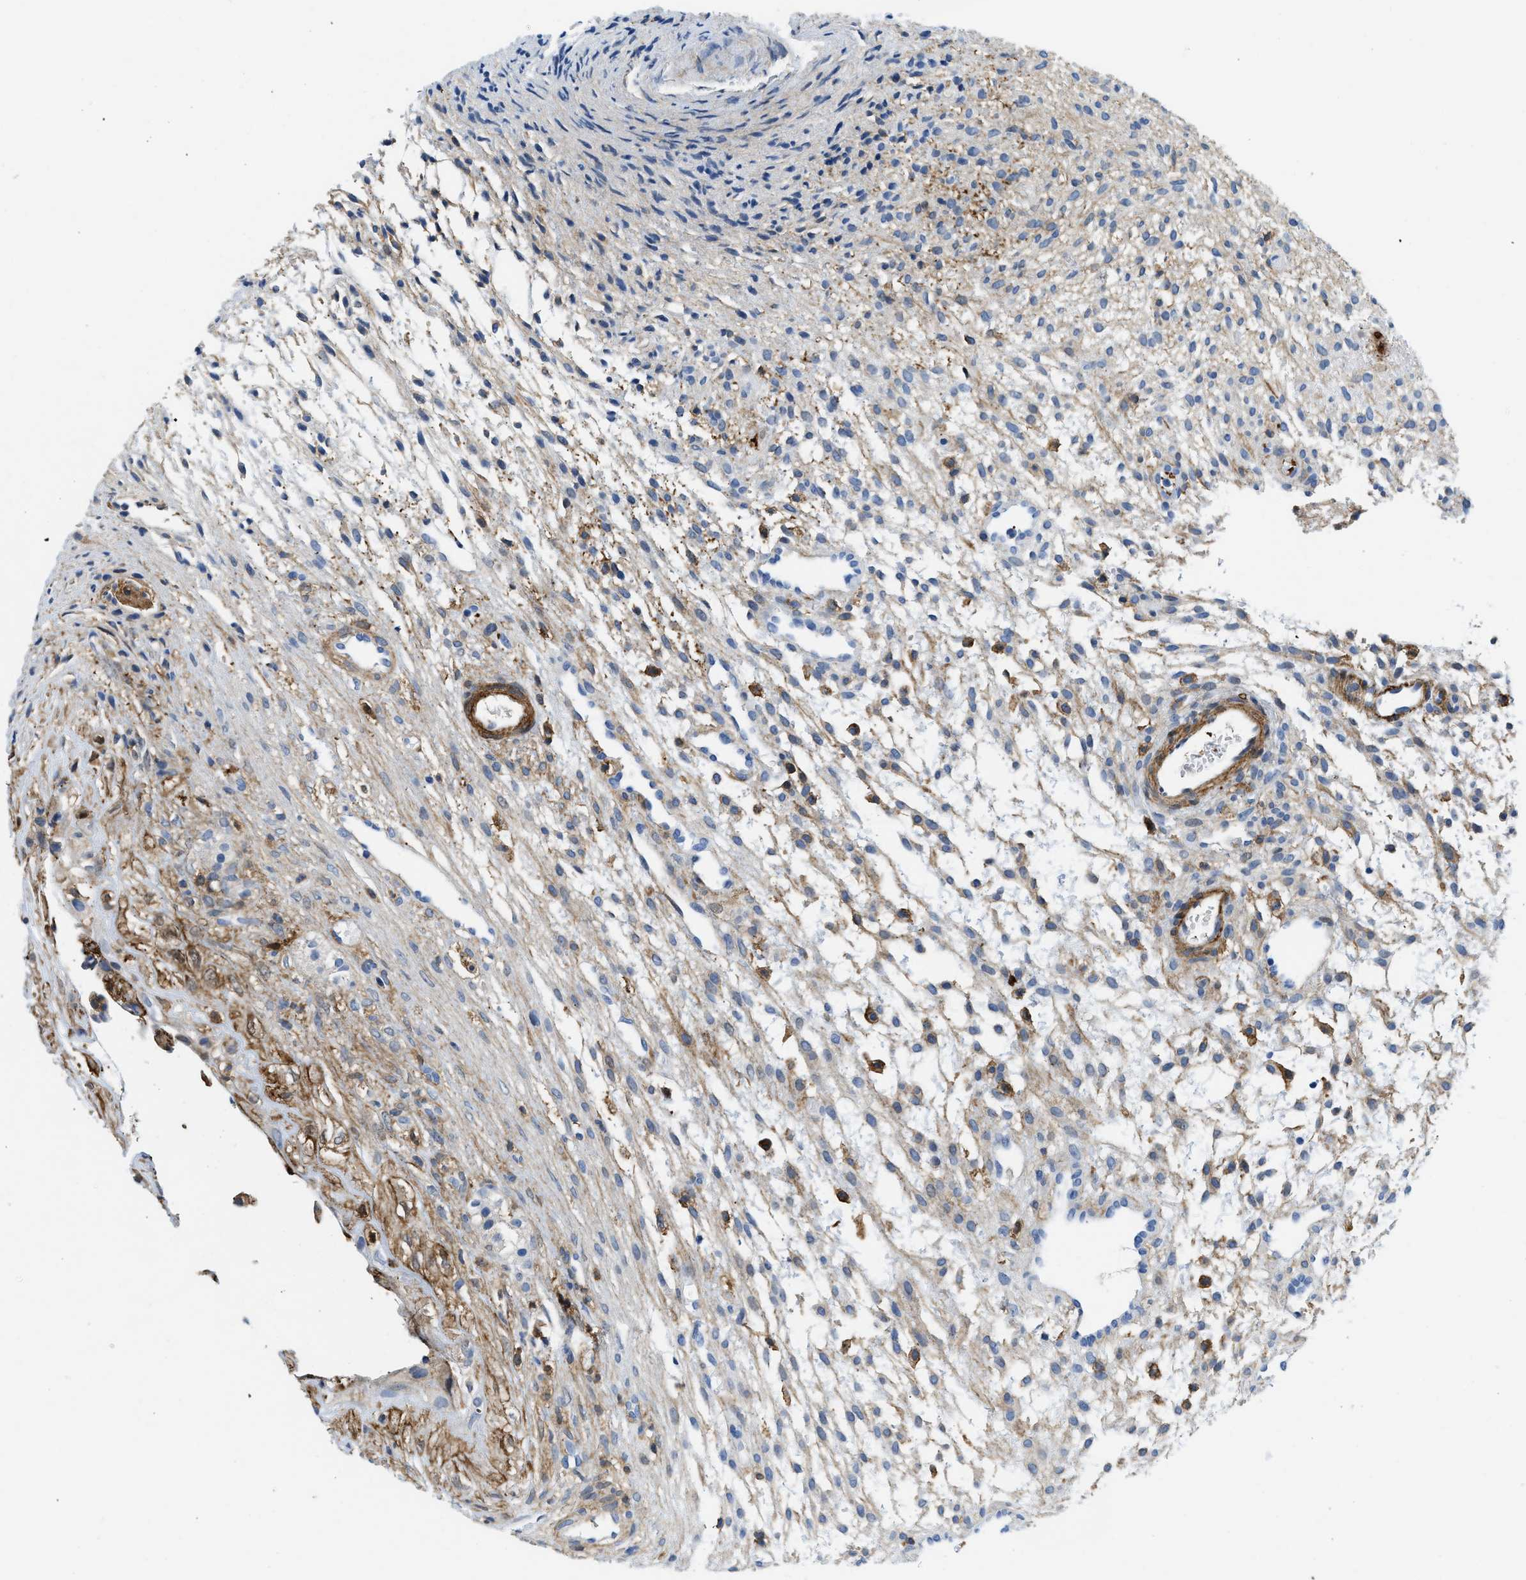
{"staining": {"intensity": "negative", "quantity": "none", "location": "none"}, "tissue": "ovary", "cell_type": "Follicle cells", "image_type": "normal", "snomed": [{"axis": "morphology", "description": "Normal tissue, NOS"}, {"axis": "morphology", "description": "Cyst, NOS"}, {"axis": "topography", "description": "Ovary"}], "caption": "Image shows no significant protein expression in follicle cells of benign ovary. The staining is performed using DAB brown chromogen with nuclei counter-stained in using hematoxylin.", "gene": "GSN", "patient": {"sex": "female", "age": 18}}